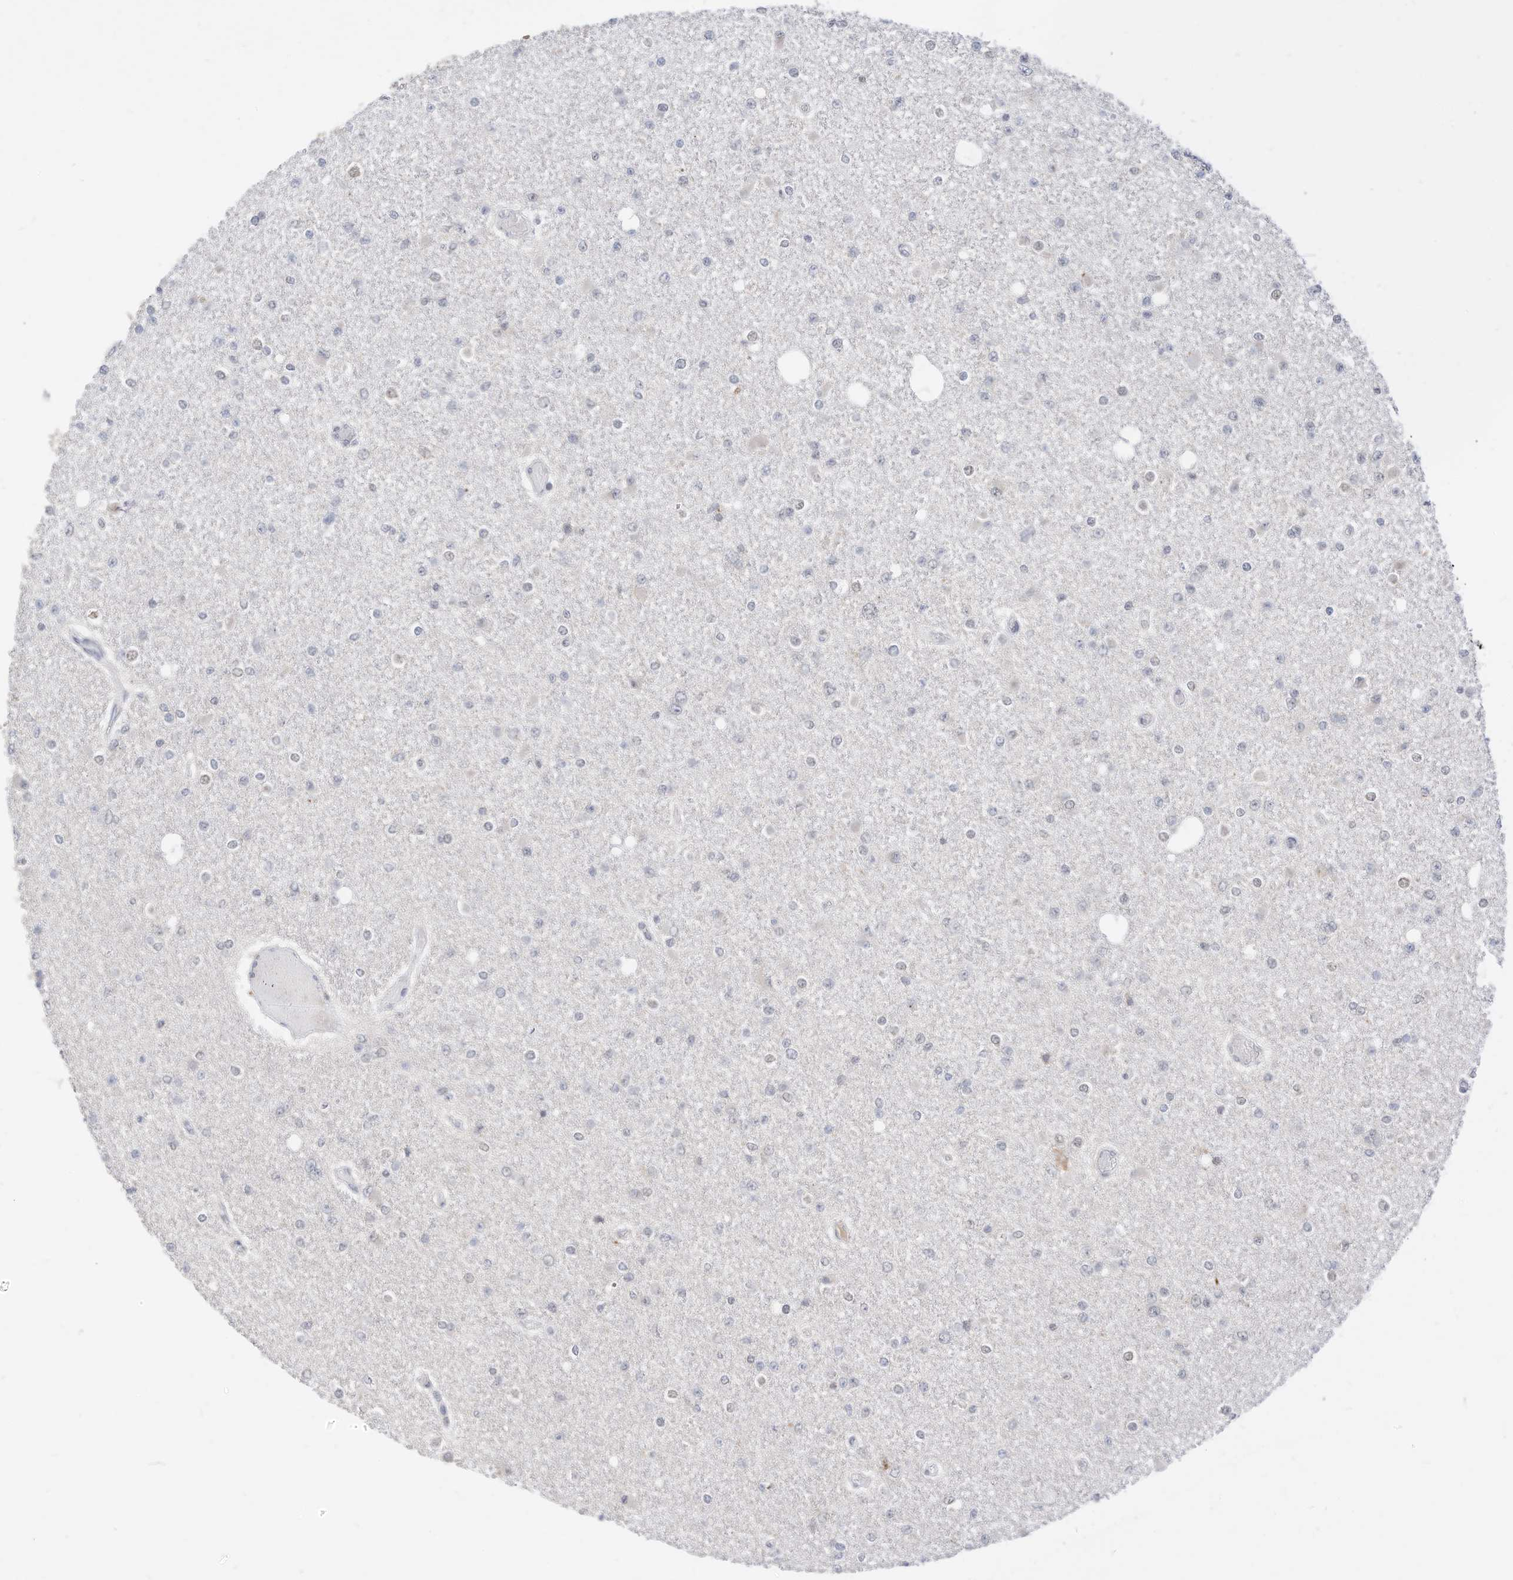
{"staining": {"intensity": "negative", "quantity": "none", "location": "none"}, "tissue": "glioma", "cell_type": "Tumor cells", "image_type": "cancer", "snomed": [{"axis": "morphology", "description": "Glioma, malignant, Low grade"}, {"axis": "topography", "description": "Brain"}], "caption": "Immunohistochemical staining of human glioma displays no significant staining in tumor cells. (DAB (3,3'-diaminobenzidine) immunohistochemistry visualized using brightfield microscopy, high magnification).", "gene": "OGT", "patient": {"sex": "female", "age": 22}}